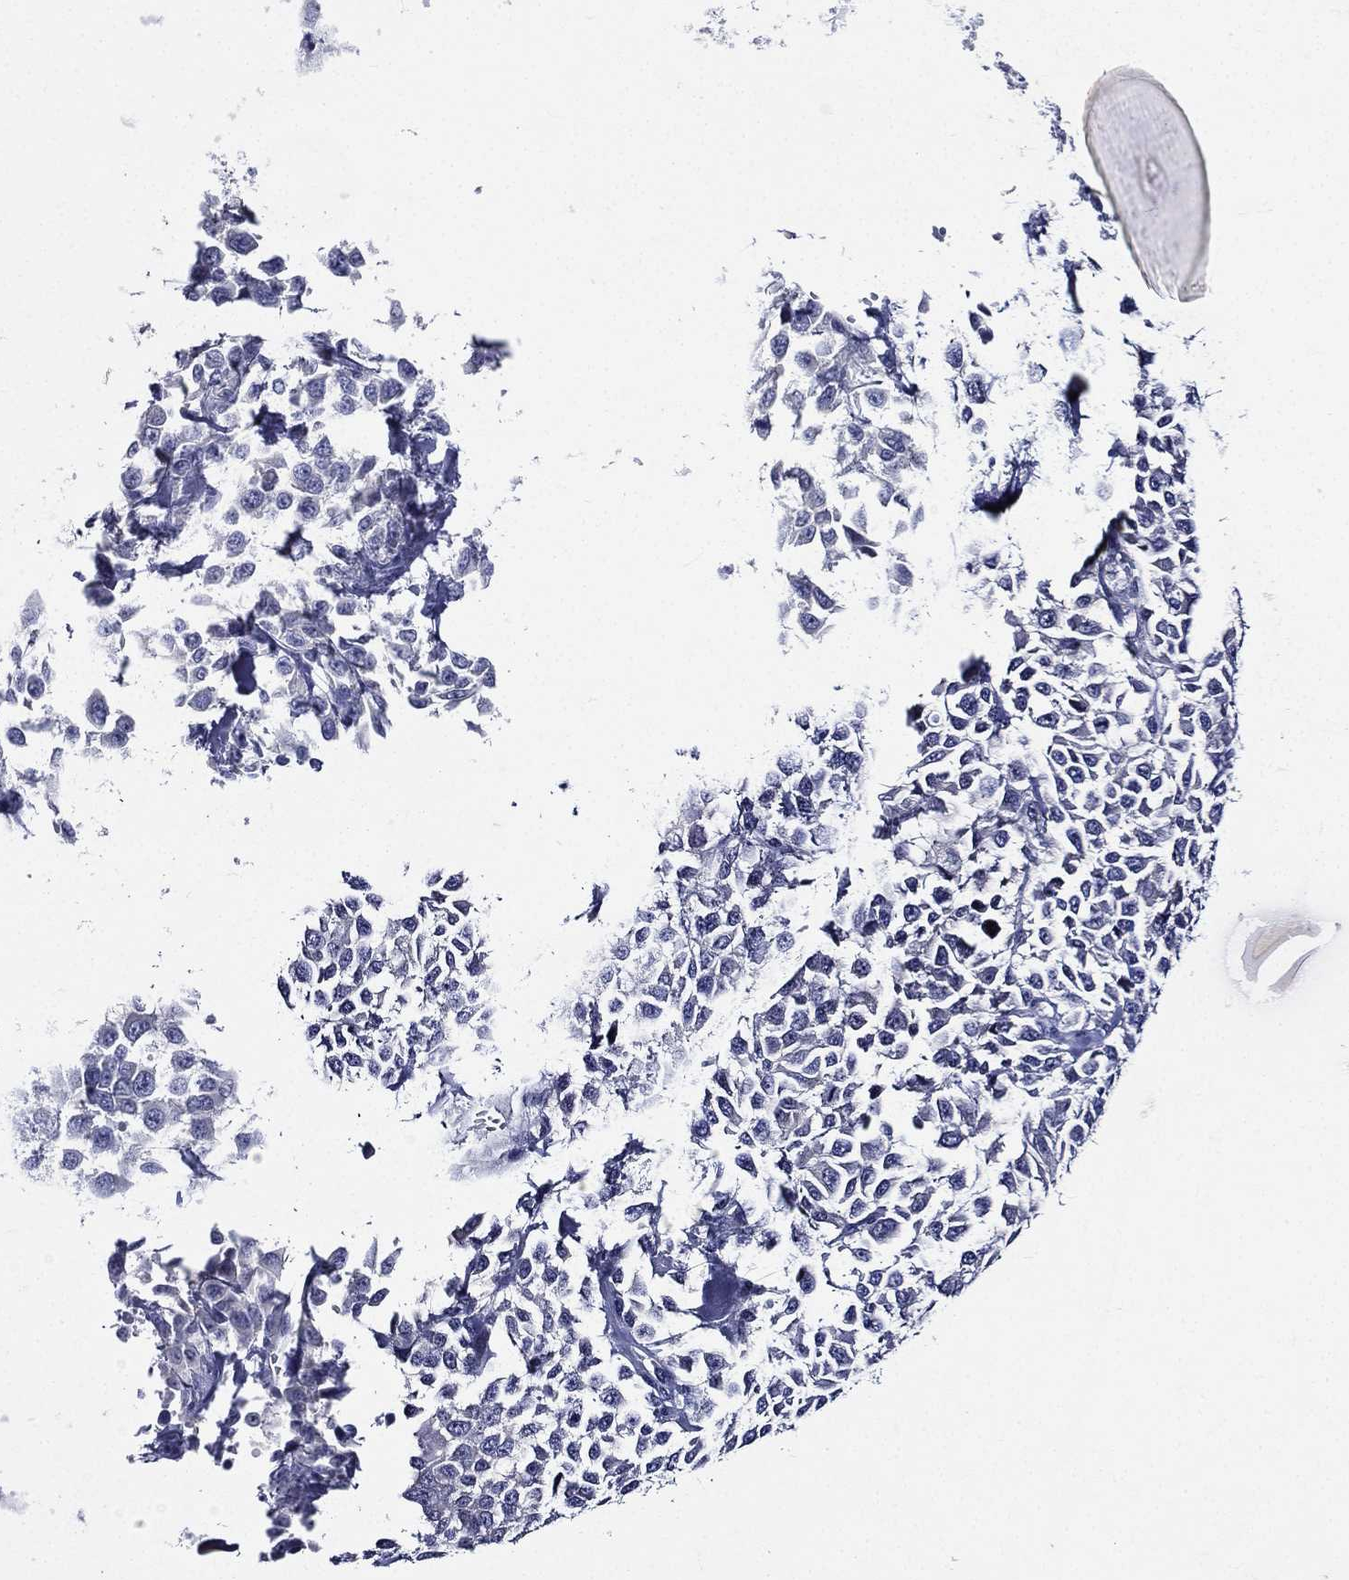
{"staining": {"intensity": "negative", "quantity": "none", "location": "none"}, "tissue": "melanoma", "cell_type": "Tumor cells", "image_type": "cancer", "snomed": [{"axis": "morphology", "description": "Malignant melanoma, Metastatic site"}, {"axis": "topography", "description": "Skin"}], "caption": "This image is of malignant melanoma (metastatic site) stained with IHC to label a protein in brown with the nuclei are counter-stained blue. There is no positivity in tumor cells. (Stains: DAB IHC with hematoxylin counter stain, Microscopy: brightfield microscopy at high magnification).", "gene": "TGM1", "patient": {"sex": "male", "age": 84}}